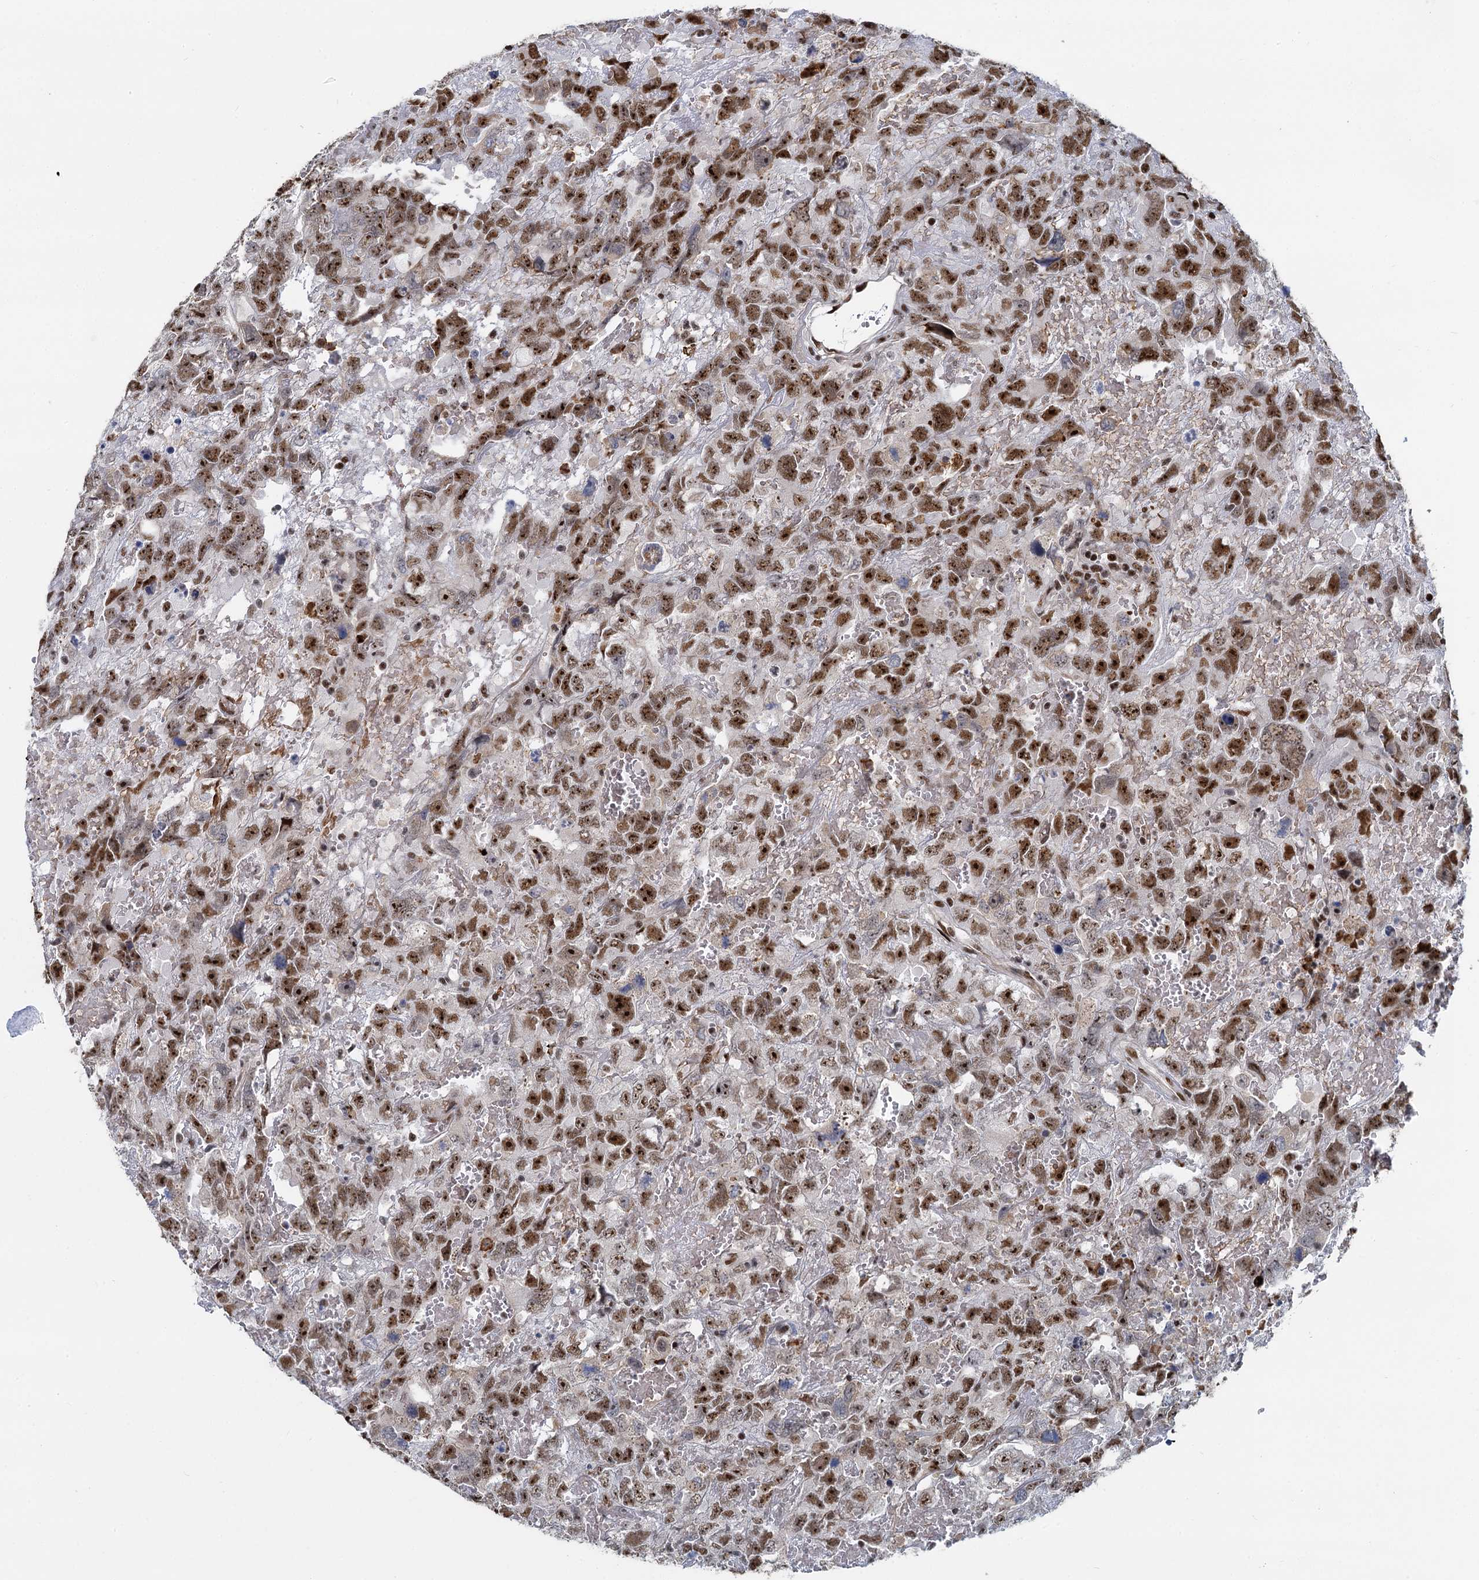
{"staining": {"intensity": "moderate", "quantity": ">75%", "location": "nuclear"}, "tissue": "testis cancer", "cell_type": "Tumor cells", "image_type": "cancer", "snomed": [{"axis": "morphology", "description": "Carcinoma, Embryonal, NOS"}, {"axis": "topography", "description": "Testis"}], "caption": "A brown stain labels moderate nuclear positivity of a protein in human testis cancer tumor cells. Nuclei are stained in blue.", "gene": "ANKRD49", "patient": {"sex": "male", "age": 45}}